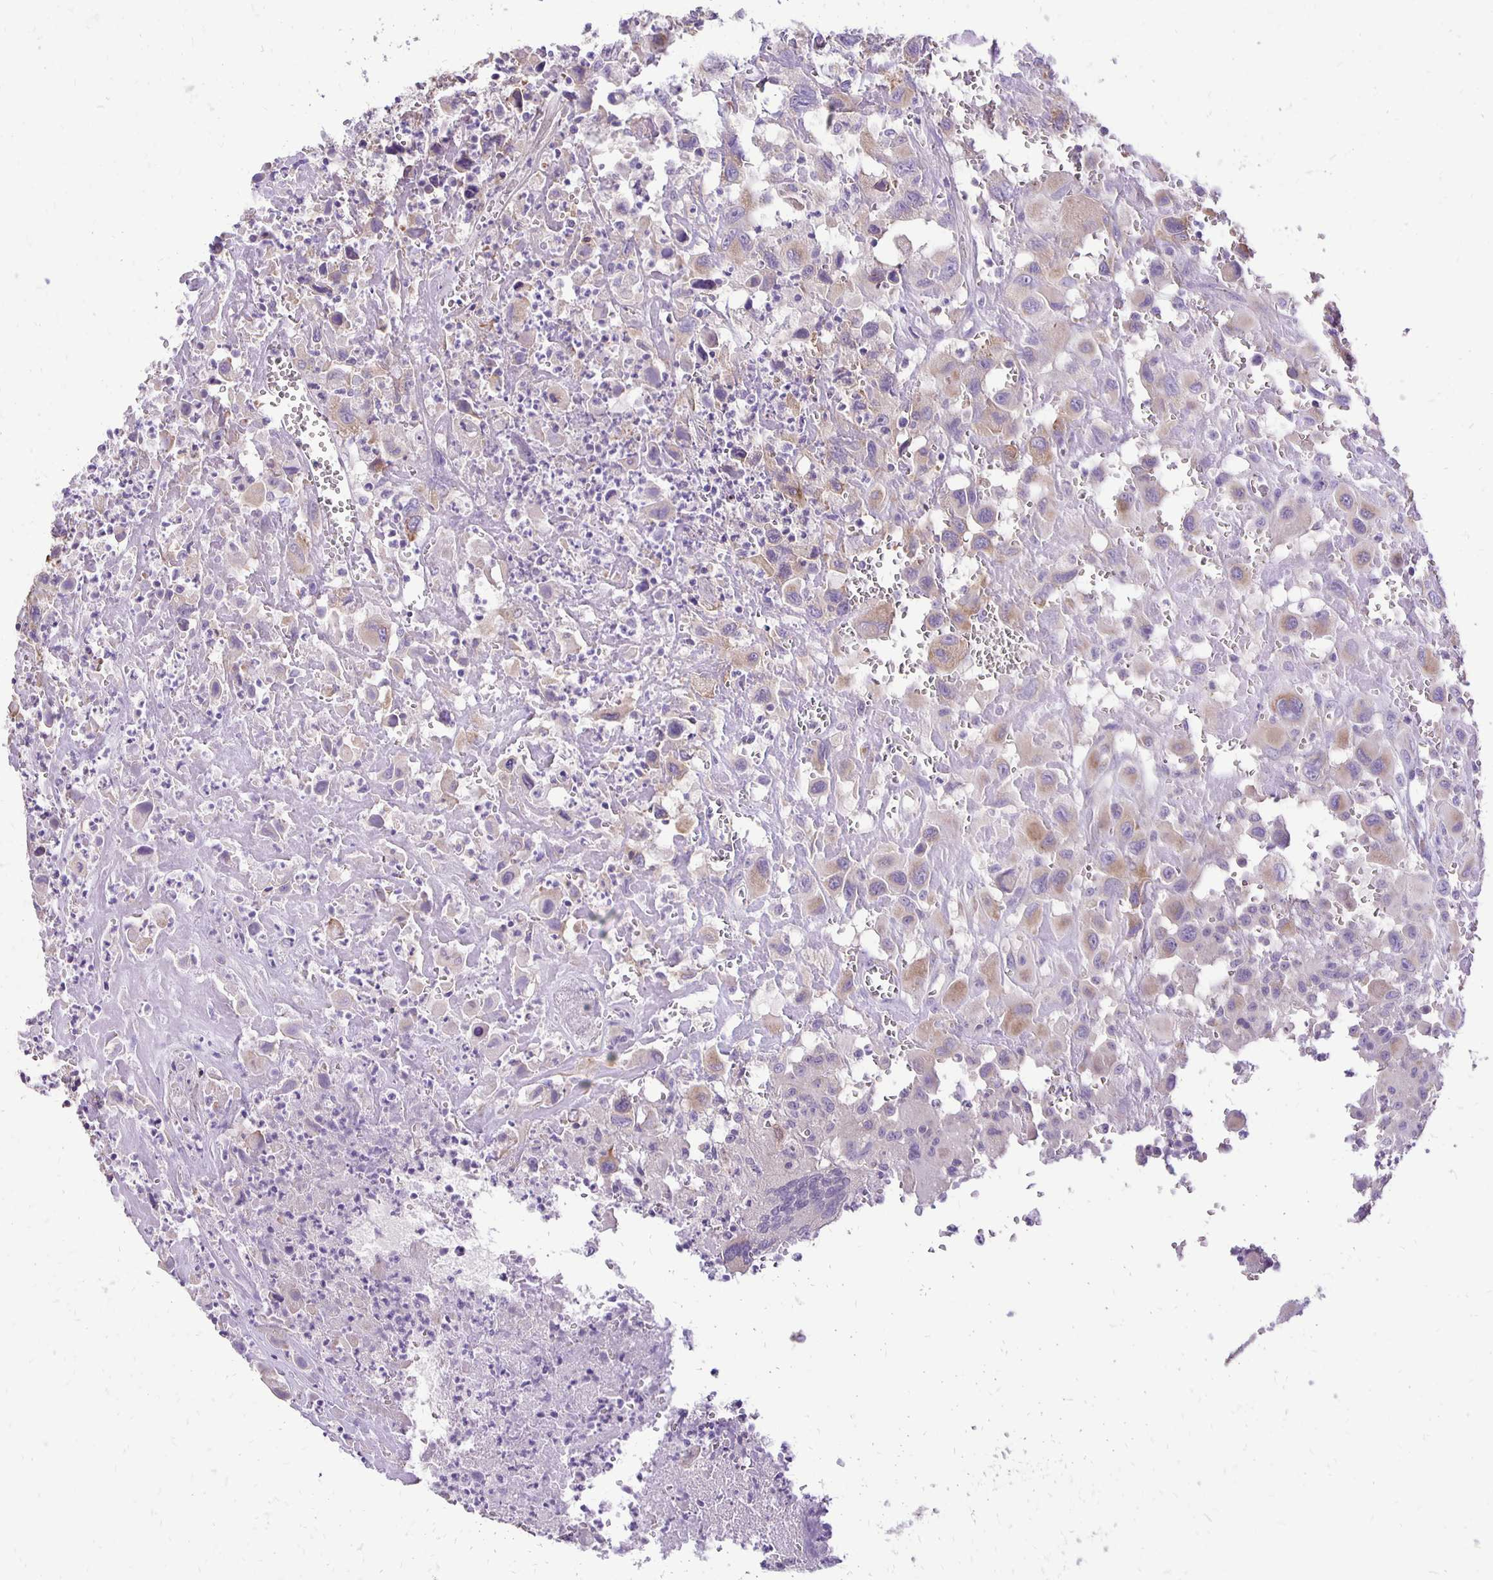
{"staining": {"intensity": "weak", "quantity": "25%-75%", "location": "cytoplasmic/membranous"}, "tissue": "head and neck cancer", "cell_type": "Tumor cells", "image_type": "cancer", "snomed": [{"axis": "morphology", "description": "Squamous cell carcinoma, NOS"}, {"axis": "morphology", "description": "Squamous cell carcinoma, metastatic, NOS"}, {"axis": "topography", "description": "Oral tissue"}, {"axis": "topography", "description": "Head-Neck"}], "caption": "Squamous cell carcinoma (head and neck) tissue exhibits weak cytoplasmic/membranous staining in about 25%-75% of tumor cells", "gene": "ANKRD45", "patient": {"sex": "female", "age": 85}}